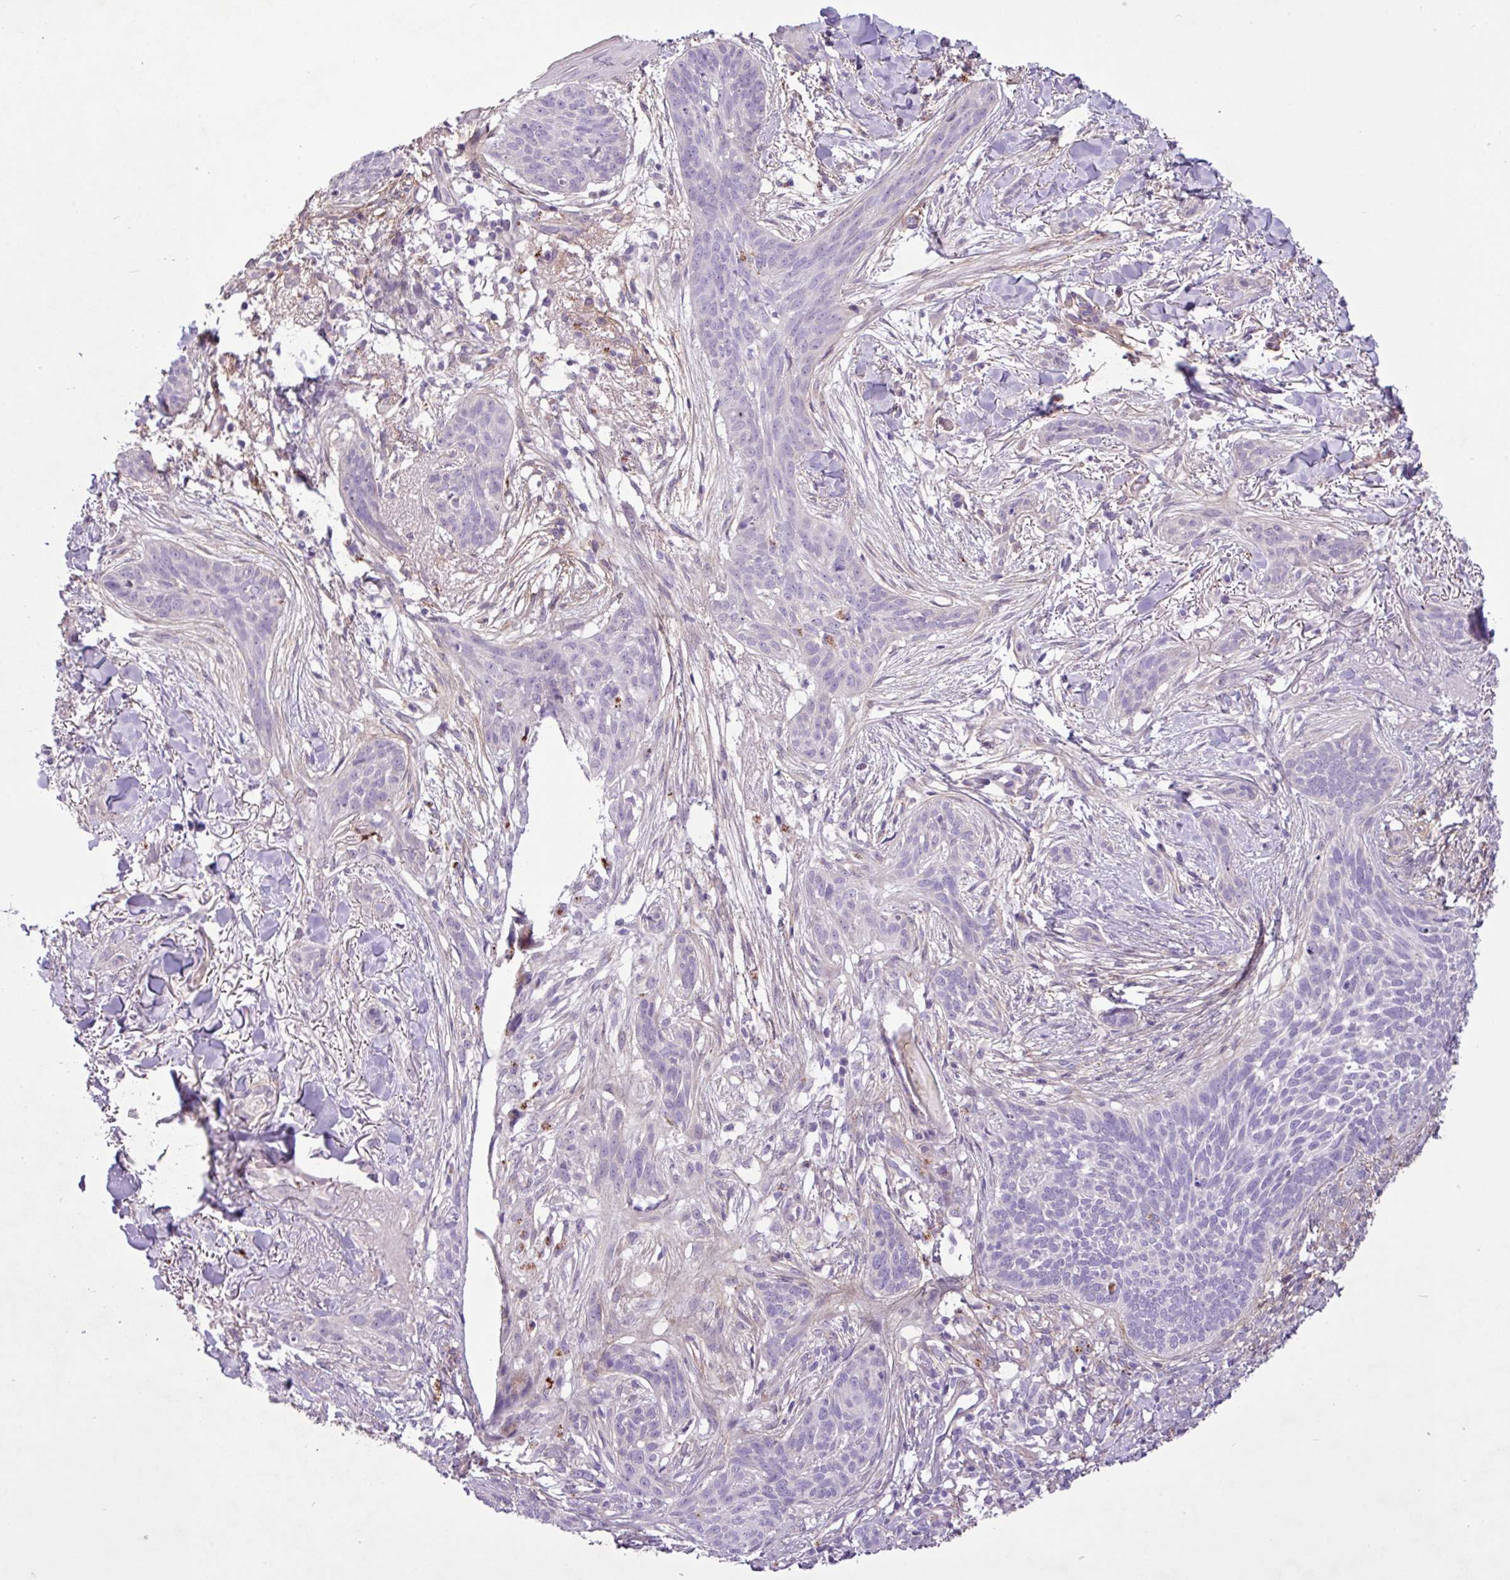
{"staining": {"intensity": "negative", "quantity": "none", "location": "none"}, "tissue": "skin cancer", "cell_type": "Tumor cells", "image_type": "cancer", "snomed": [{"axis": "morphology", "description": "Basal cell carcinoma"}, {"axis": "topography", "description": "Skin"}], "caption": "This micrograph is of skin basal cell carcinoma stained with IHC to label a protein in brown with the nuclei are counter-stained blue. There is no expression in tumor cells.", "gene": "CD248", "patient": {"sex": "male", "age": 52}}